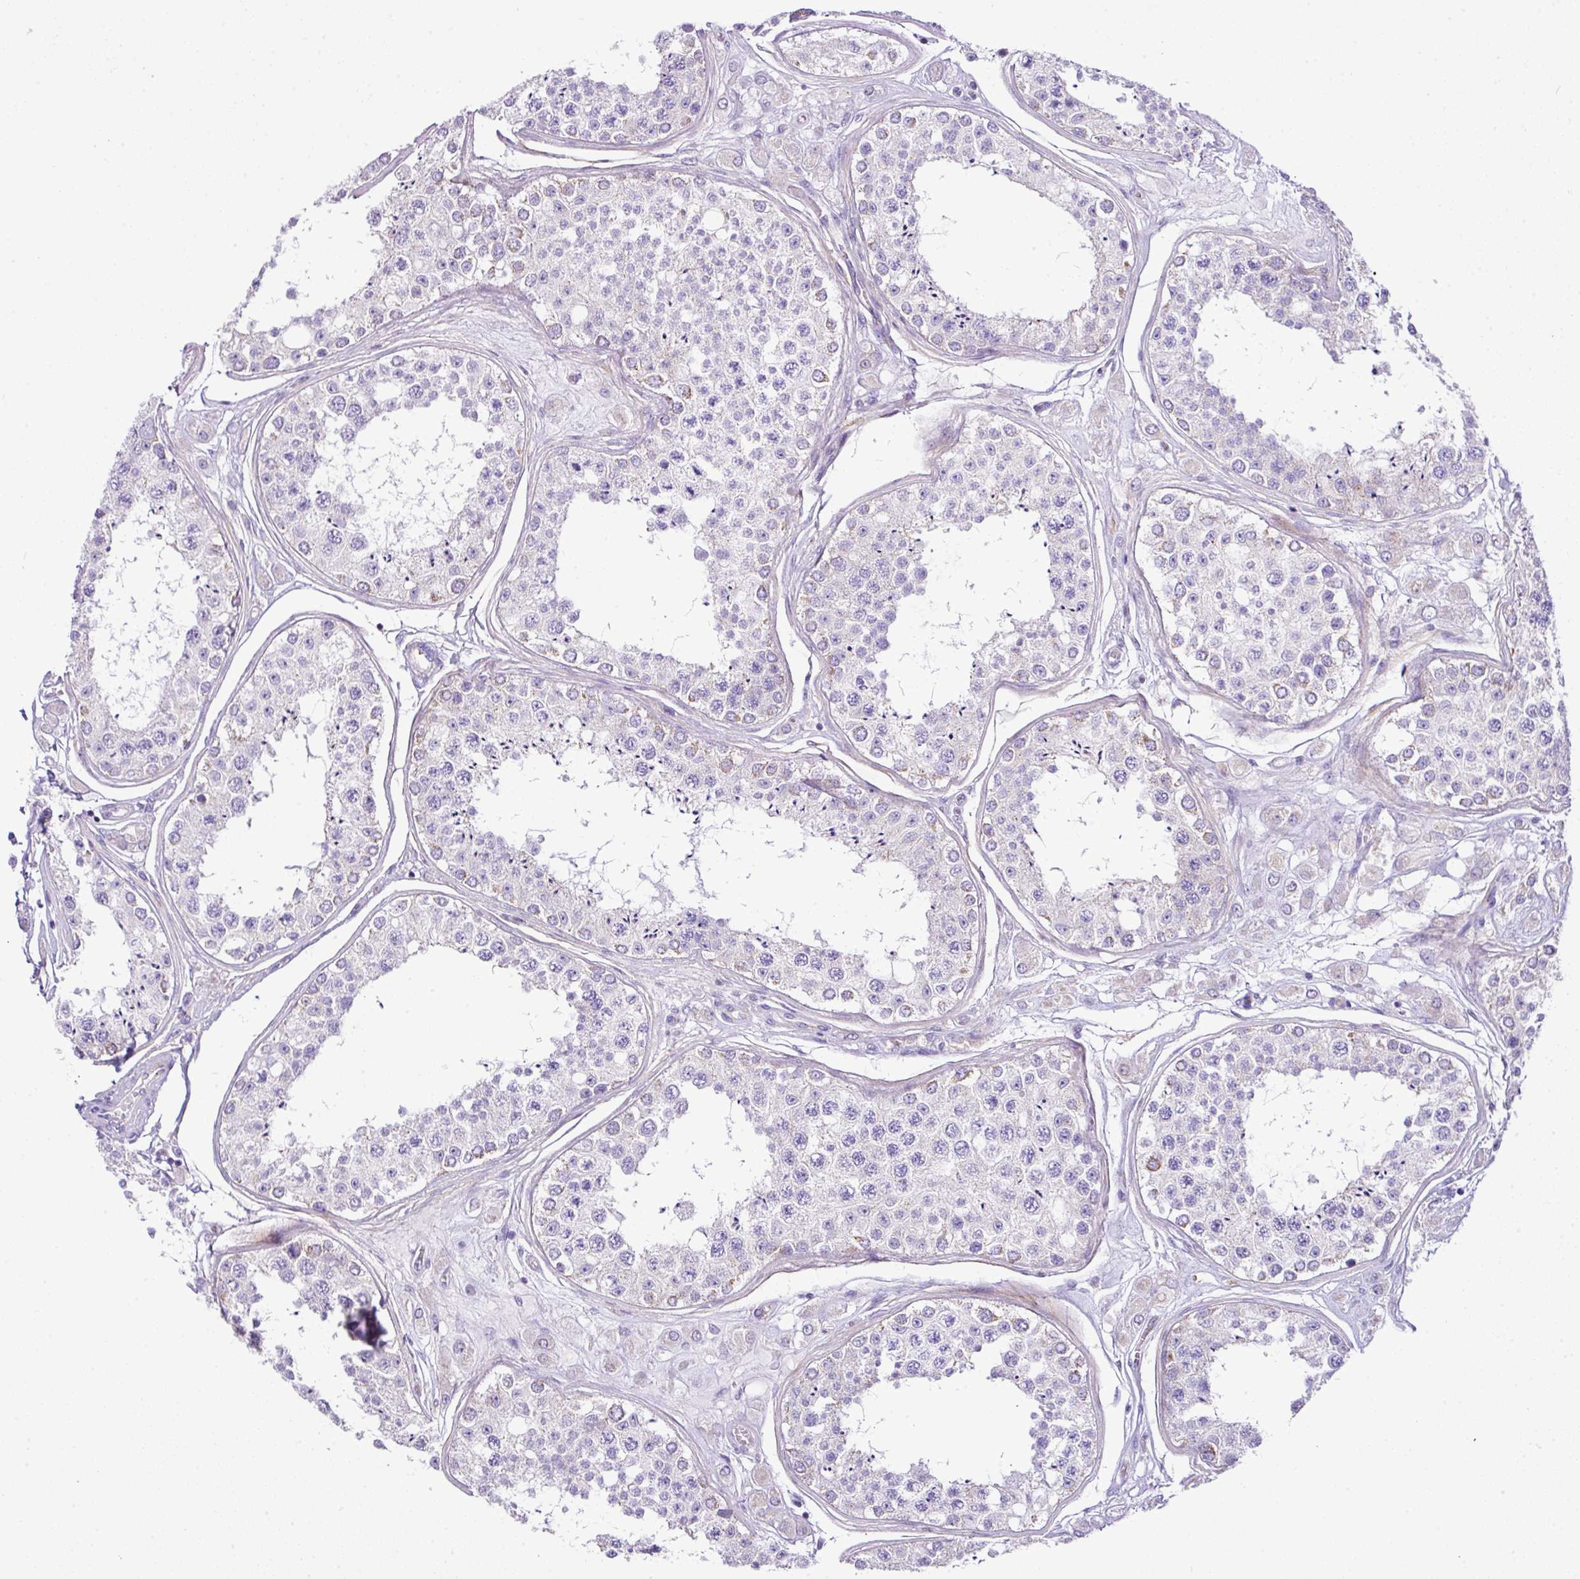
{"staining": {"intensity": "moderate", "quantity": "<25%", "location": "cytoplasmic/membranous"}, "tissue": "testis", "cell_type": "Cells in seminiferous ducts", "image_type": "normal", "snomed": [{"axis": "morphology", "description": "Normal tissue, NOS"}, {"axis": "topography", "description": "Testis"}], "caption": "A low amount of moderate cytoplasmic/membranous expression is appreciated in approximately <25% of cells in seminiferous ducts in benign testis. The protein is shown in brown color, while the nuclei are stained blue.", "gene": "PGAP4", "patient": {"sex": "male", "age": 25}}